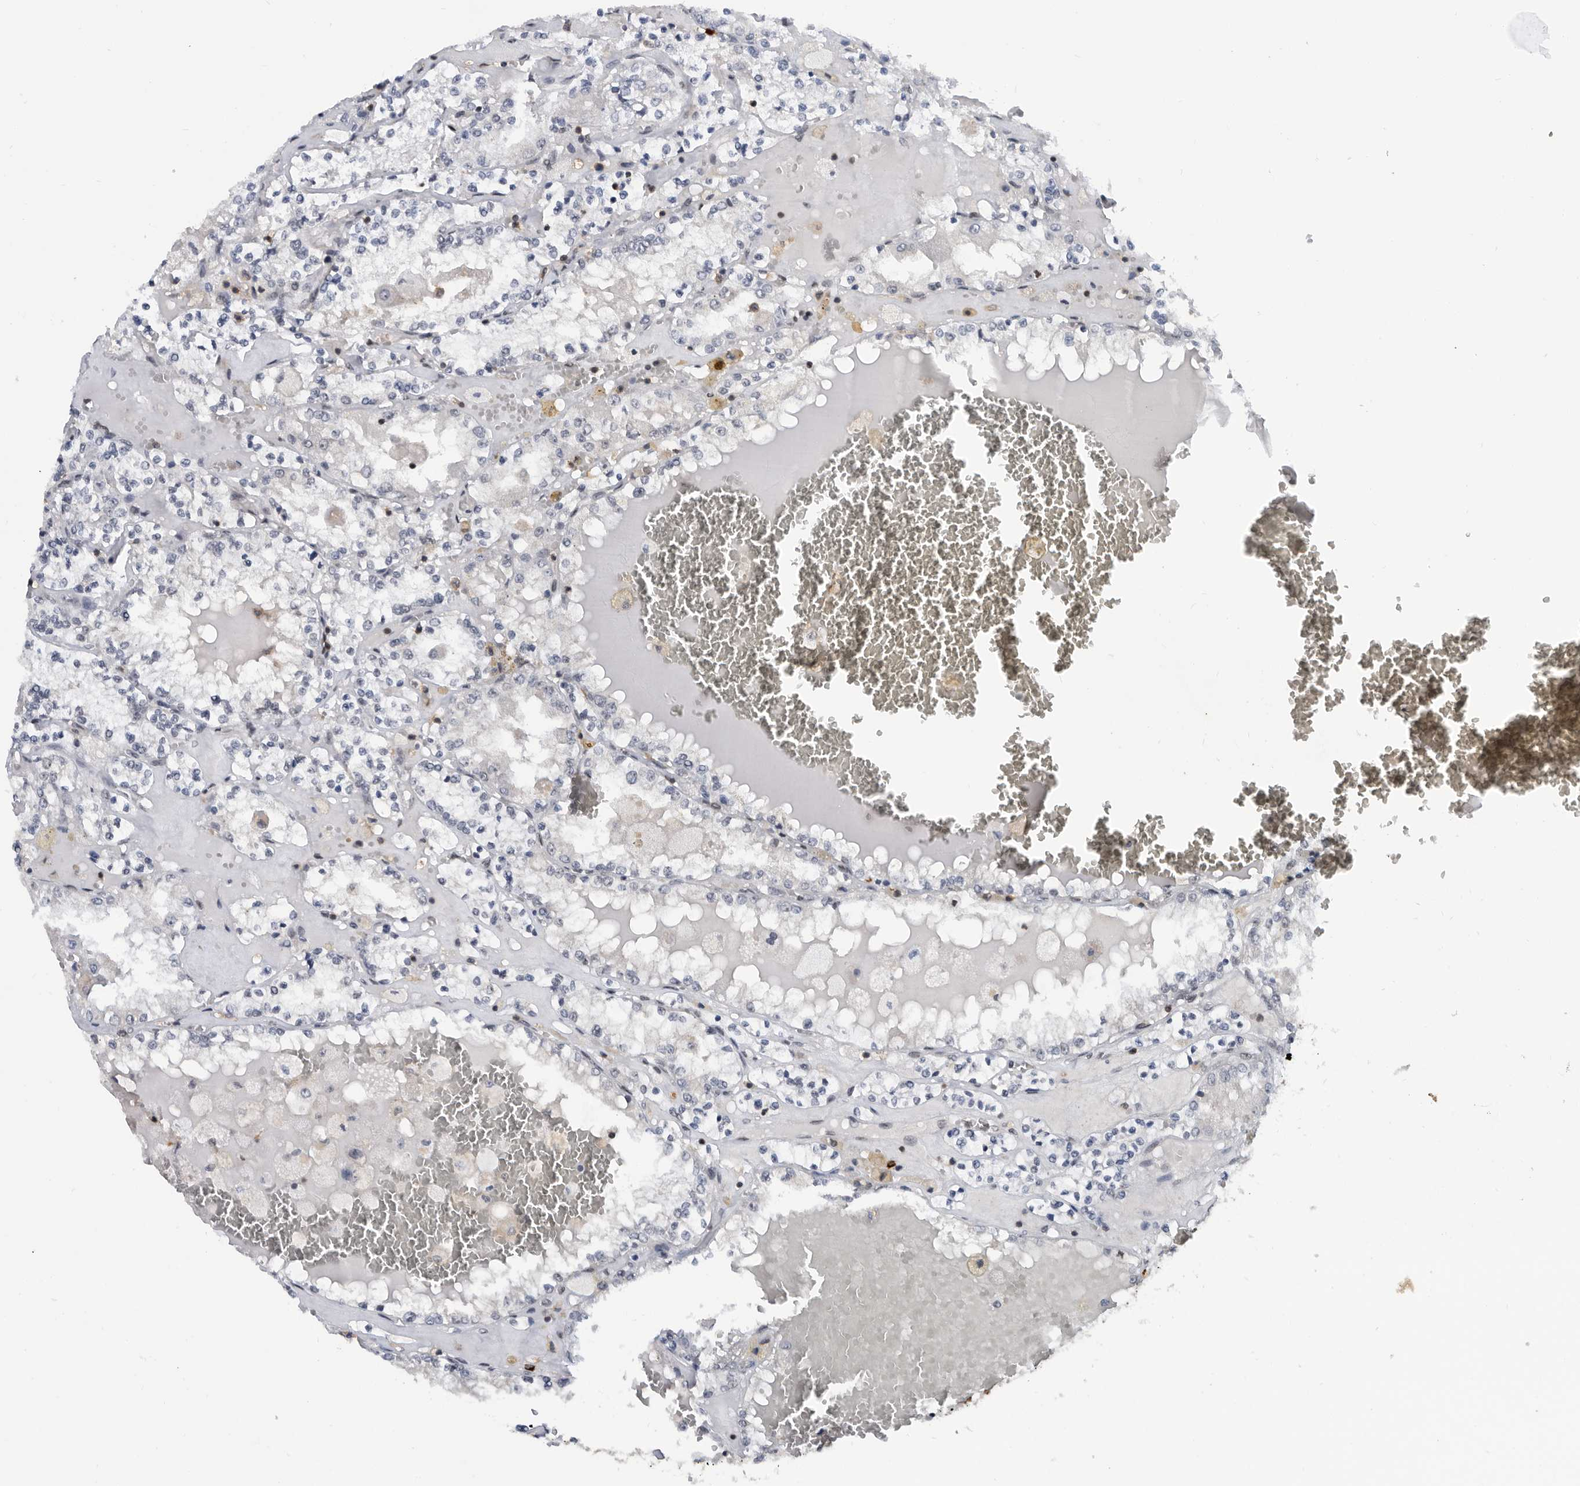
{"staining": {"intensity": "negative", "quantity": "none", "location": "none"}, "tissue": "renal cancer", "cell_type": "Tumor cells", "image_type": "cancer", "snomed": [{"axis": "morphology", "description": "Adenocarcinoma, NOS"}, {"axis": "topography", "description": "Kidney"}], "caption": "Immunohistochemical staining of renal cancer (adenocarcinoma) shows no significant expression in tumor cells.", "gene": "ZNF260", "patient": {"sex": "female", "age": 56}}